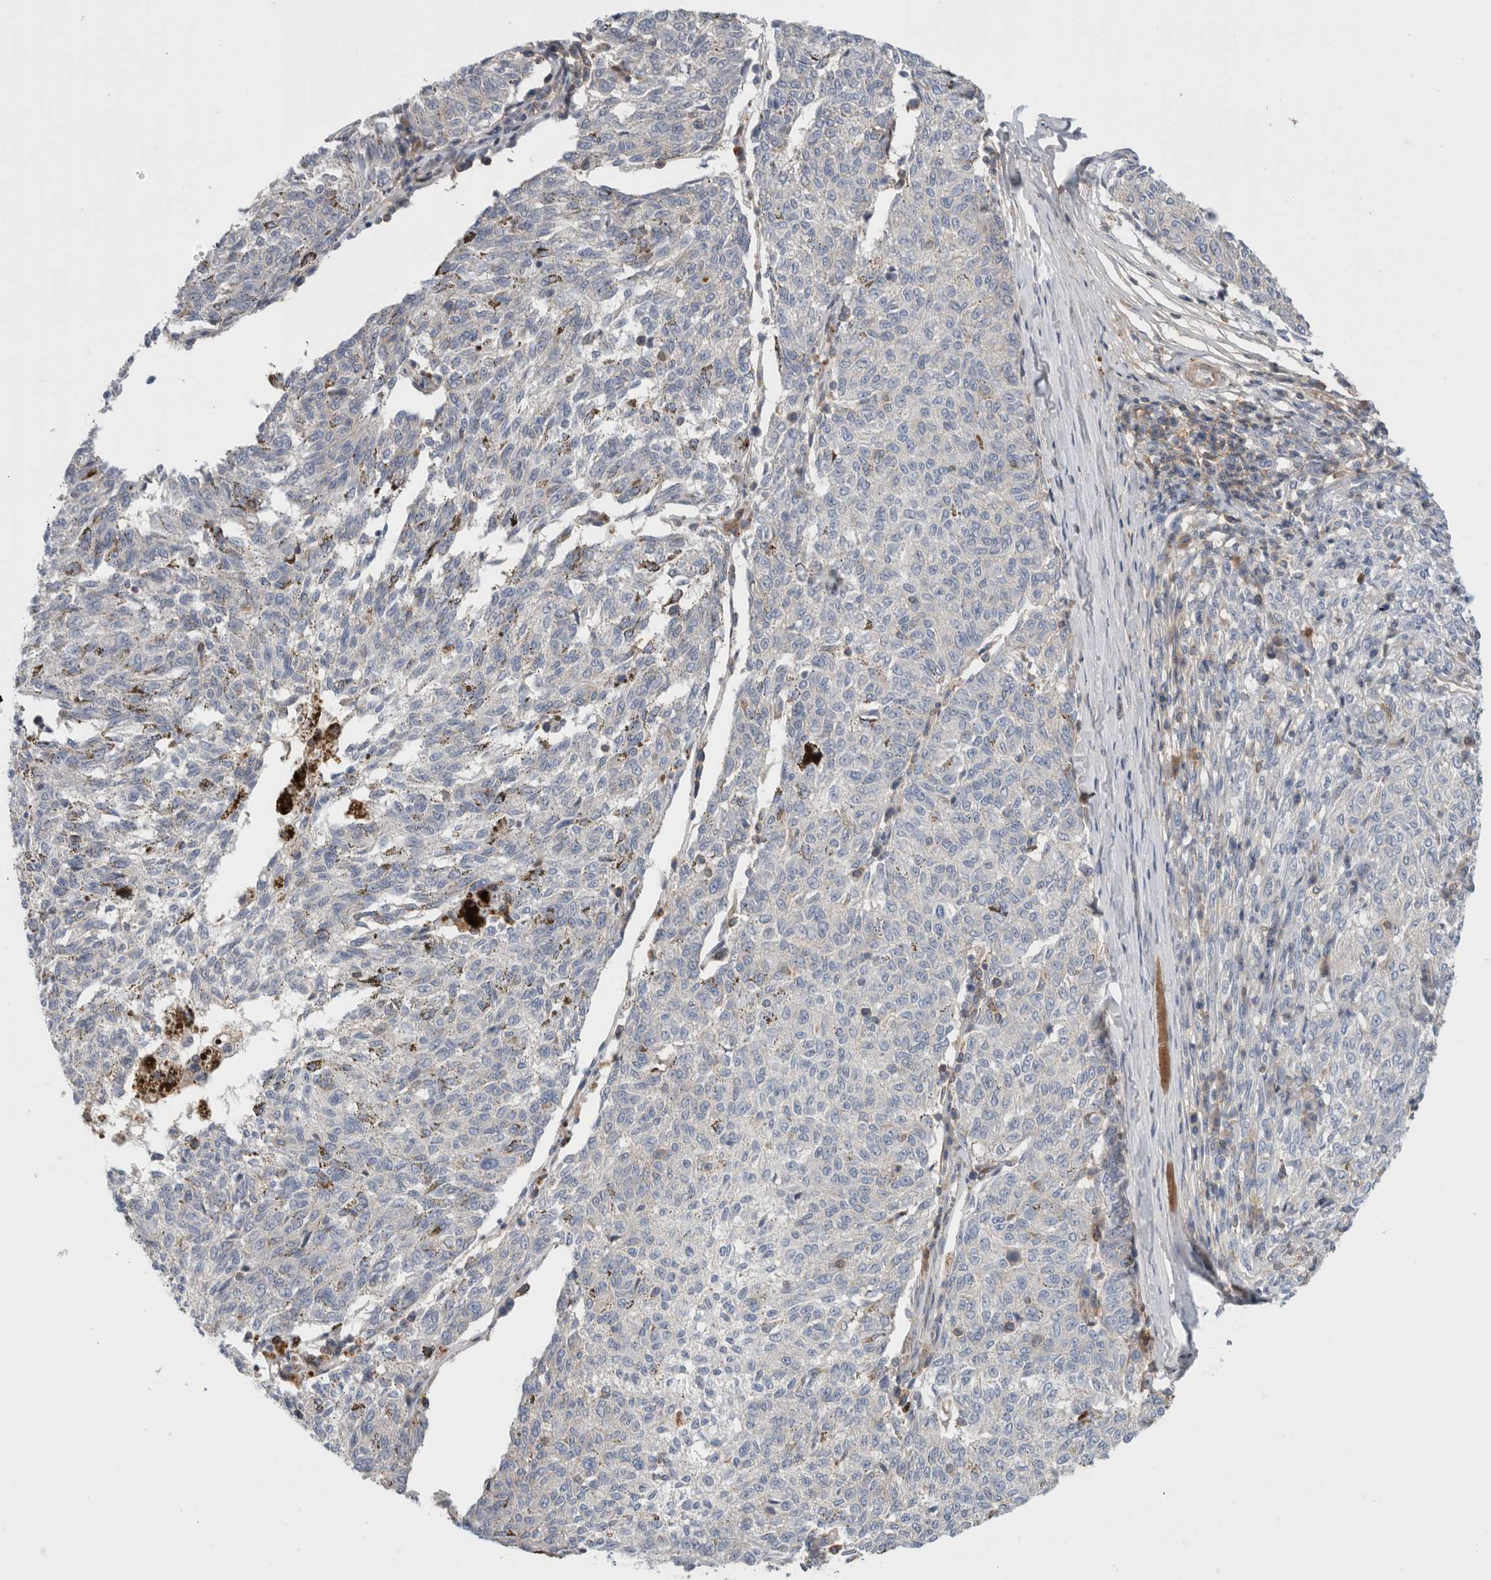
{"staining": {"intensity": "negative", "quantity": "none", "location": "none"}, "tissue": "melanoma", "cell_type": "Tumor cells", "image_type": "cancer", "snomed": [{"axis": "morphology", "description": "Malignant melanoma, NOS"}, {"axis": "topography", "description": "Skin"}], "caption": "An immunohistochemistry (IHC) micrograph of melanoma is shown. There is no staining in tumor cells of melanoma. (Brightfield microscopy of DAB immunohistochemistry (IHC) at high magnification).", "gene": "CFI", "patient": {"sex": "female", "age": 72}}